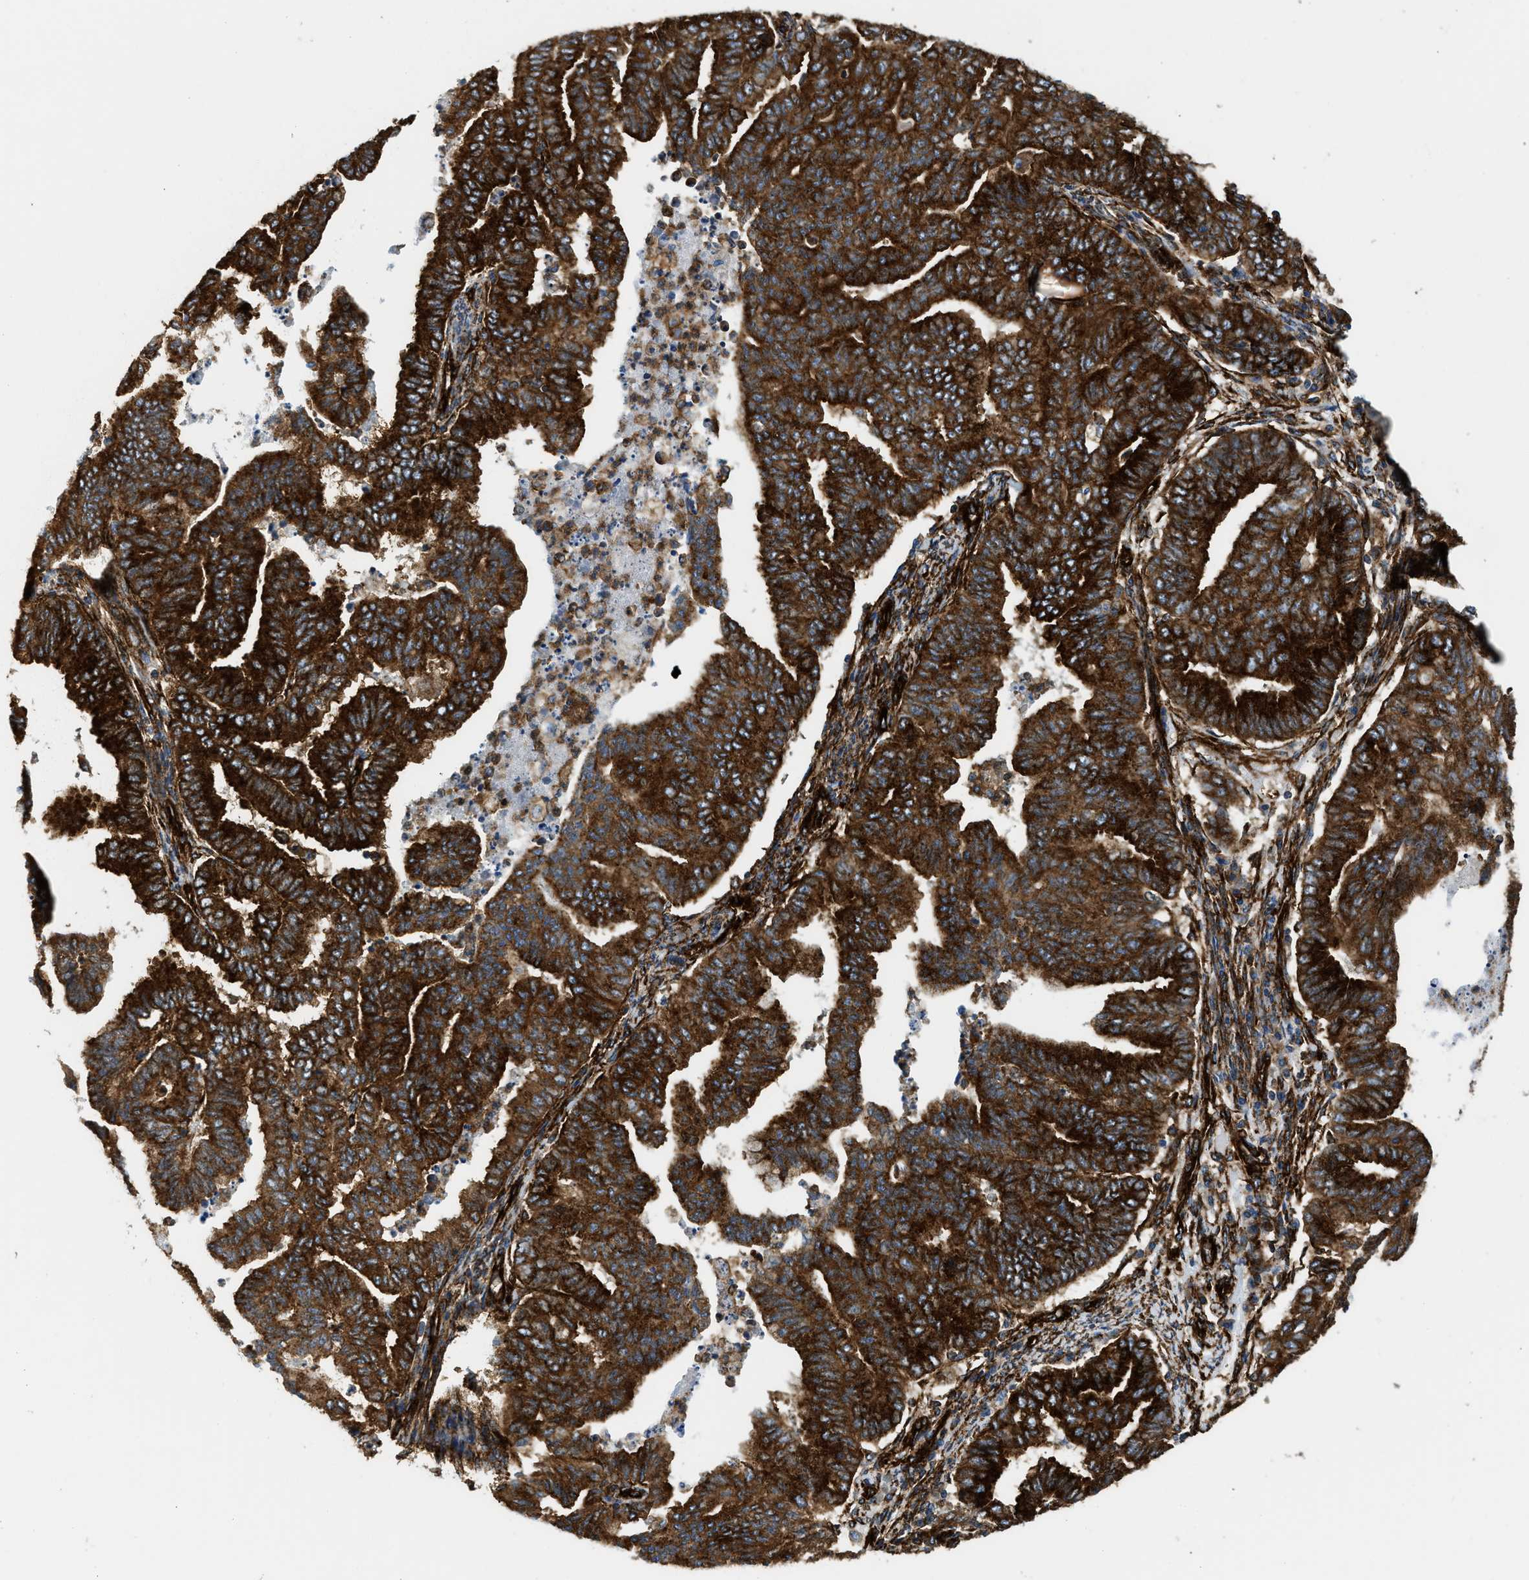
{"staining": {"intensity": "strong", "quantity": ">75%", "location": "cytoplasmic/membranous"}, "tissue": "endometrial cancer", "cell_type": "Tumor cells", "image_type": "cancer", "snomed": [{"axis": "morphology", "description": "Adenocarcinoma, NOS"}, {"axis": "topography", "description": "Endometrium"}], "caption": "A histopathology image of endometrial cancer (adenocarcinoma) stained for a protein demonstrates strong cytoplasmic/membranous brown staining in tumor cells. (IHC, brightfield microscopy, high magnification).", "gene": "HIP1", "patient": {"sex": "female", "age": 79}}